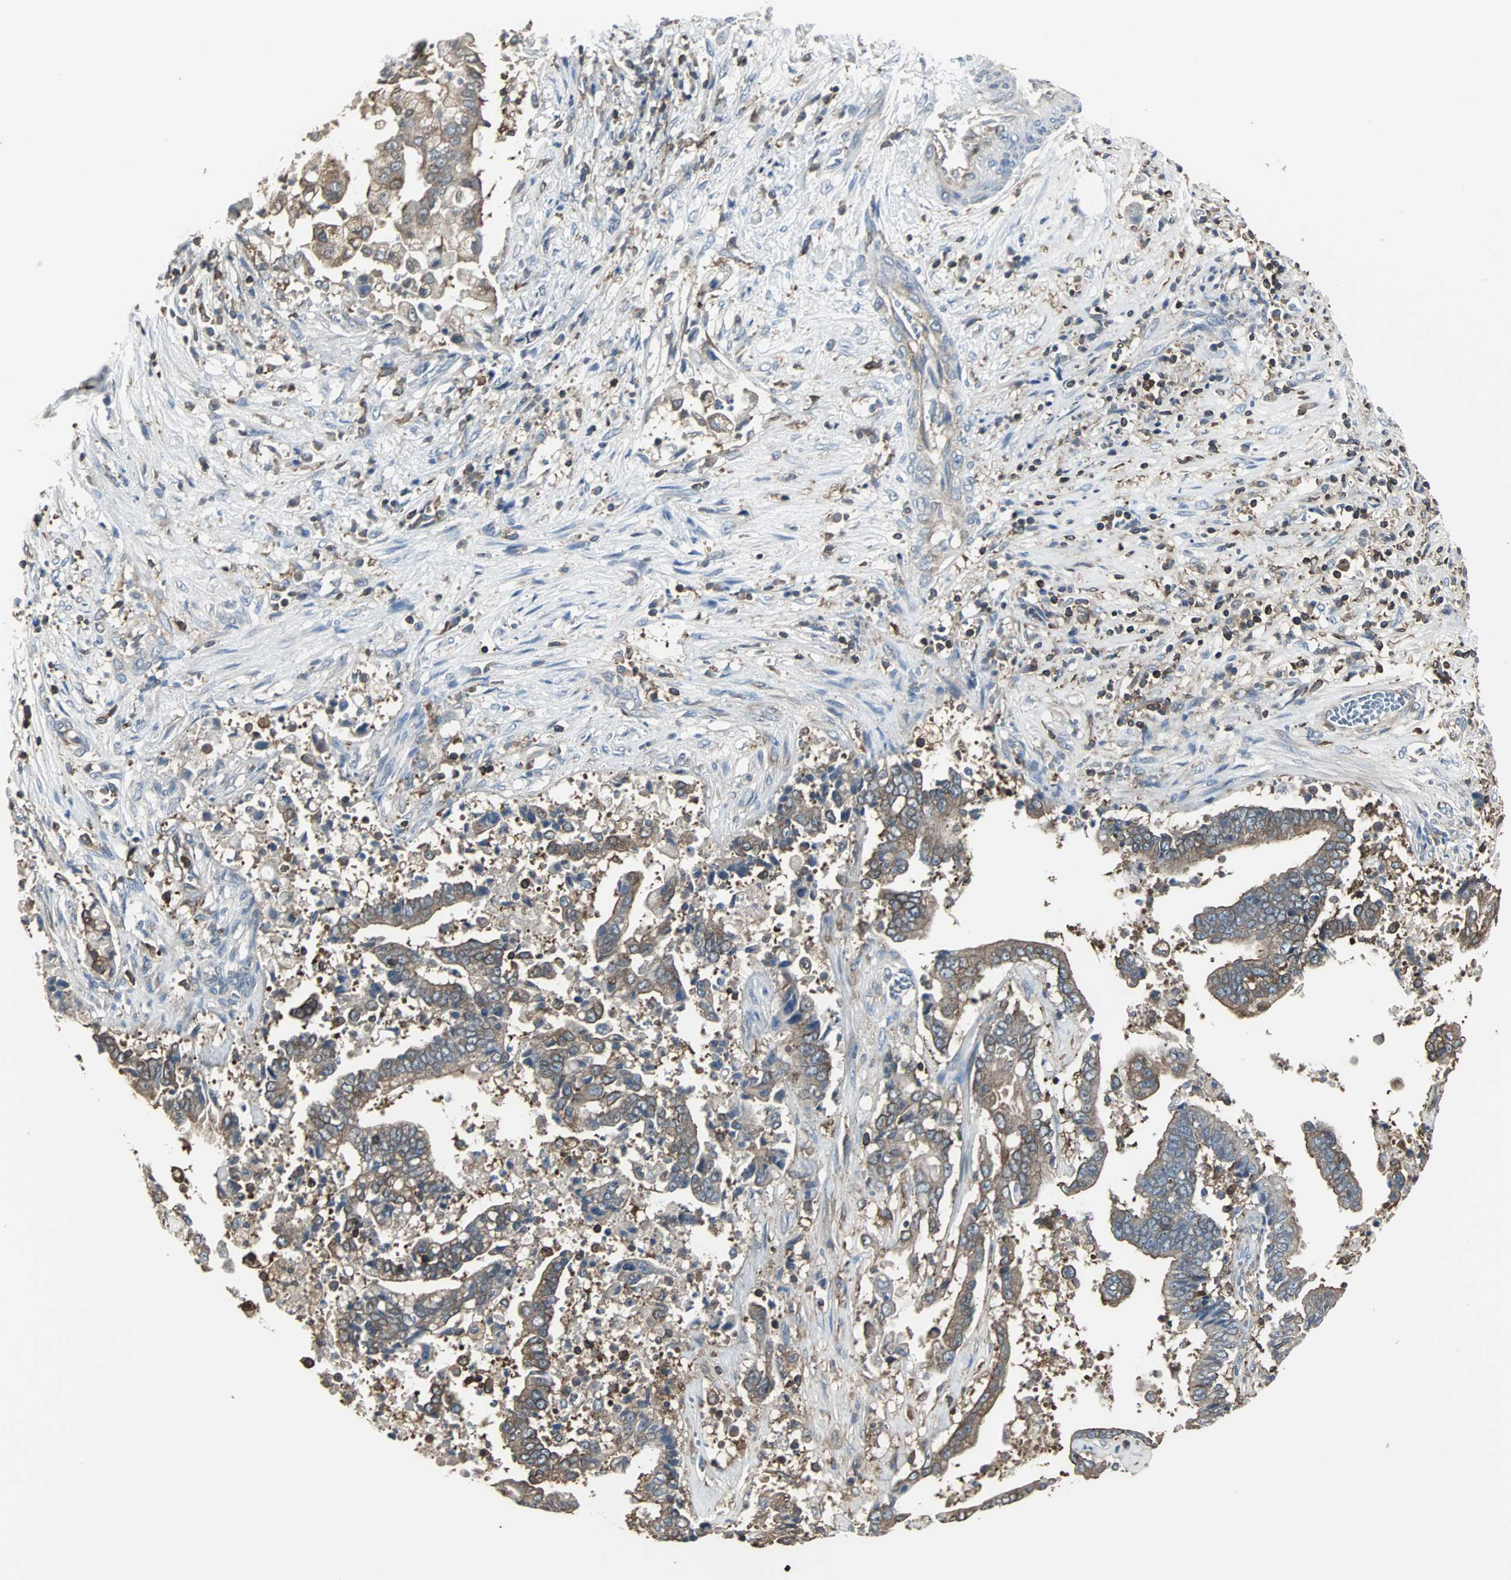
{"staining": {"intensity": "moderate", "quantity": ">75%", "location": "cytoplasmic/membranous"}, "tissue": "liver cancer", "cell_type": "Tumor cells", "image_type": "cancer", "snomed": [{"axis": "morphology", "description": "Cholangiocarcinoma"}, {"axis": "topography", "description": "Liver"}], "caption": "Protein analysis of liver cancer (cholangiocarcinoma) tissue displays moderate cytoplasmic/membranous expression in about >75% of tumor cells.", "gene": "LRRFIP1", "patient": {"sex": "male", "age": 57}}